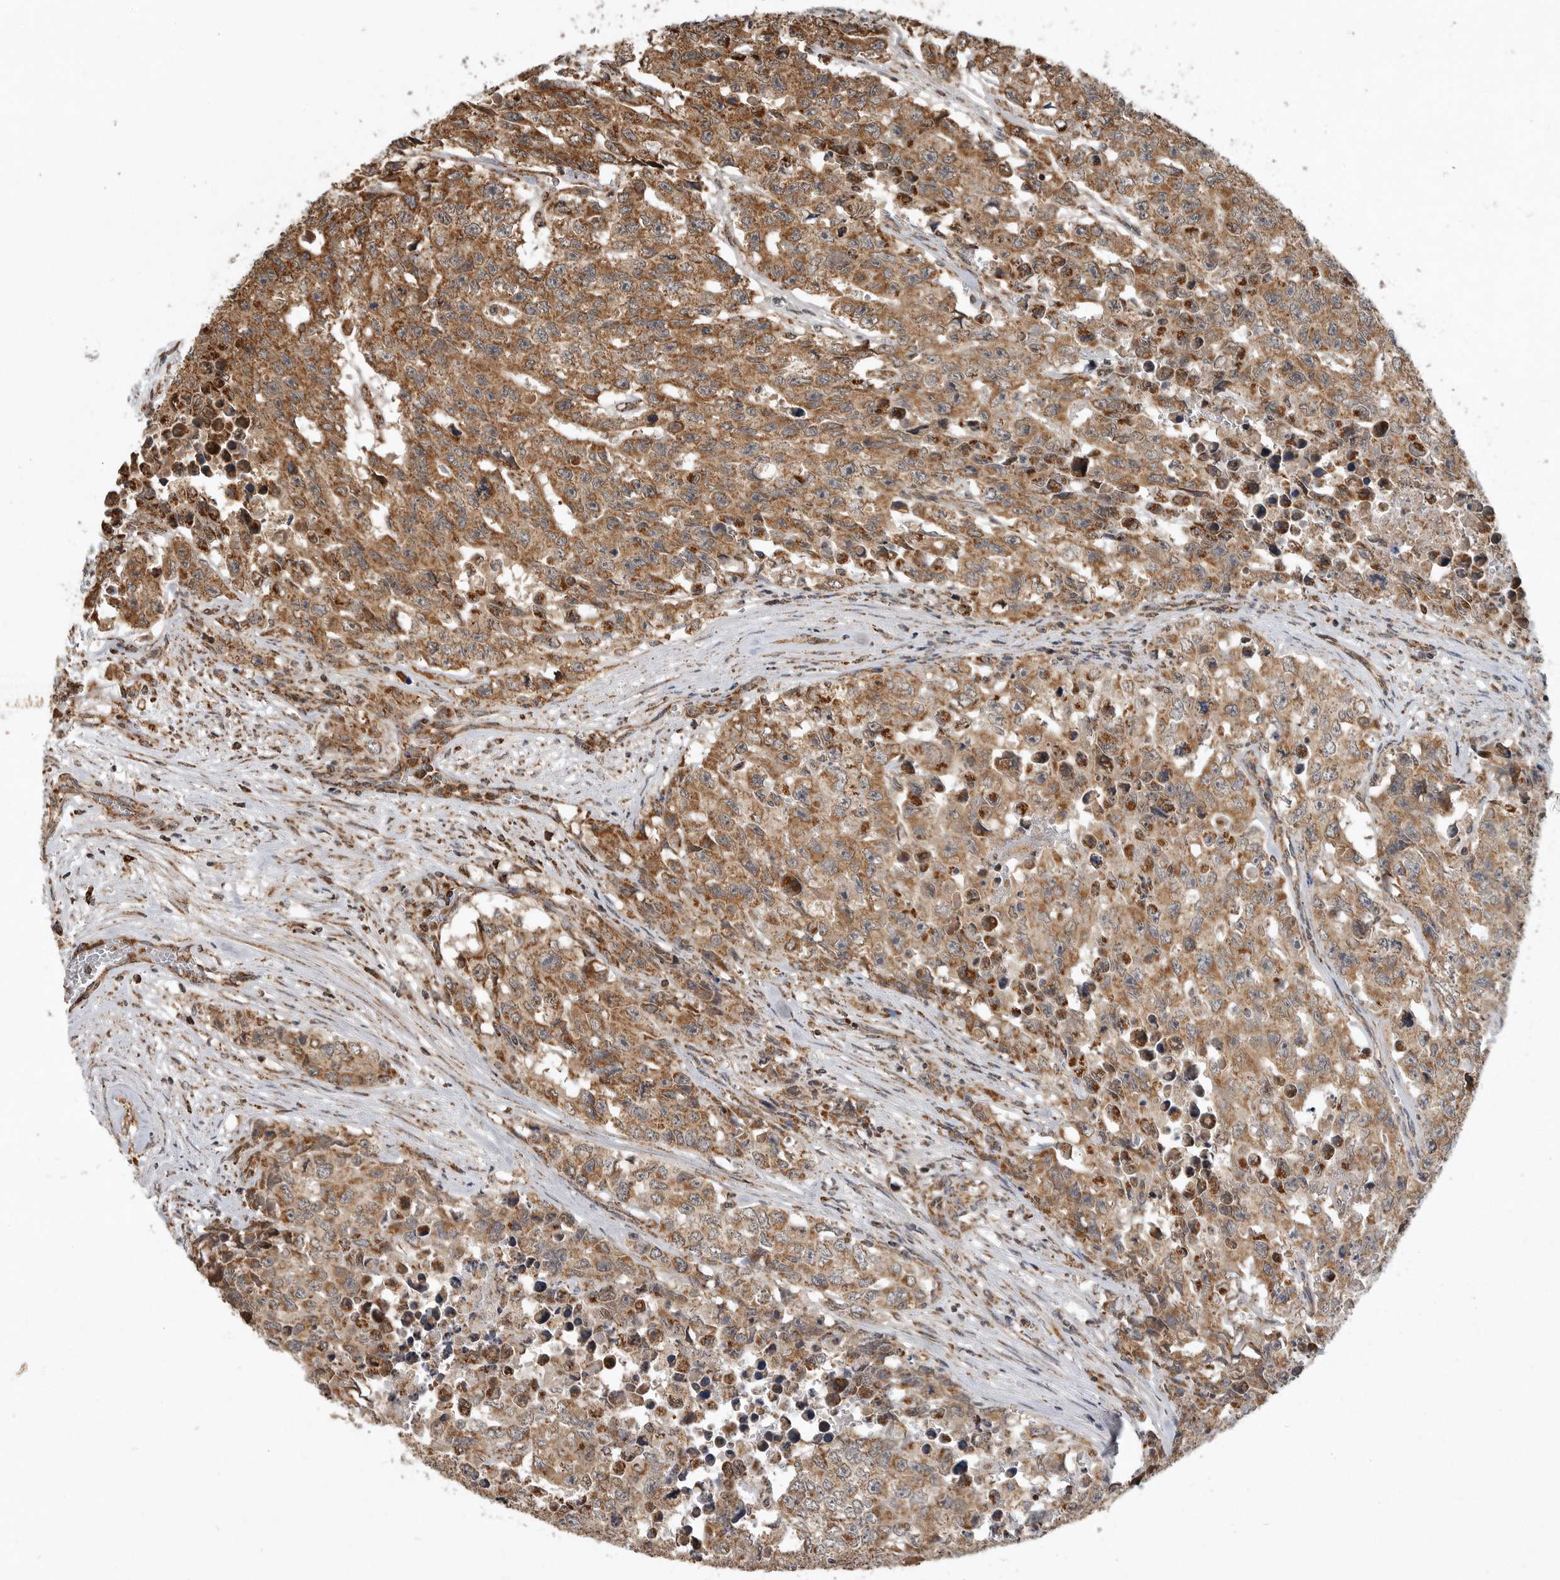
{"staining": {"intensity": "moderate", "quantity": ">75%", "location": "cytoplasmic/membranous"}, "tissue": "testis cancer", "cell_type": "Tumor cells", "image_type": "cancer", "snomed": [{"axis": "morphology", "description": "Carcinoma, Embryonal, NOS"}, {"axis": "topography", "description": "Testis"}], "caption": "This is an image of immunohistochemistry staining of testis cancer (embryonal carcinoma), which shows moderate expression in the cytoplasmic/membranous of tumor cells.", "gene": "GCNT2", "patient": {"sex": "male", "age": 28}}